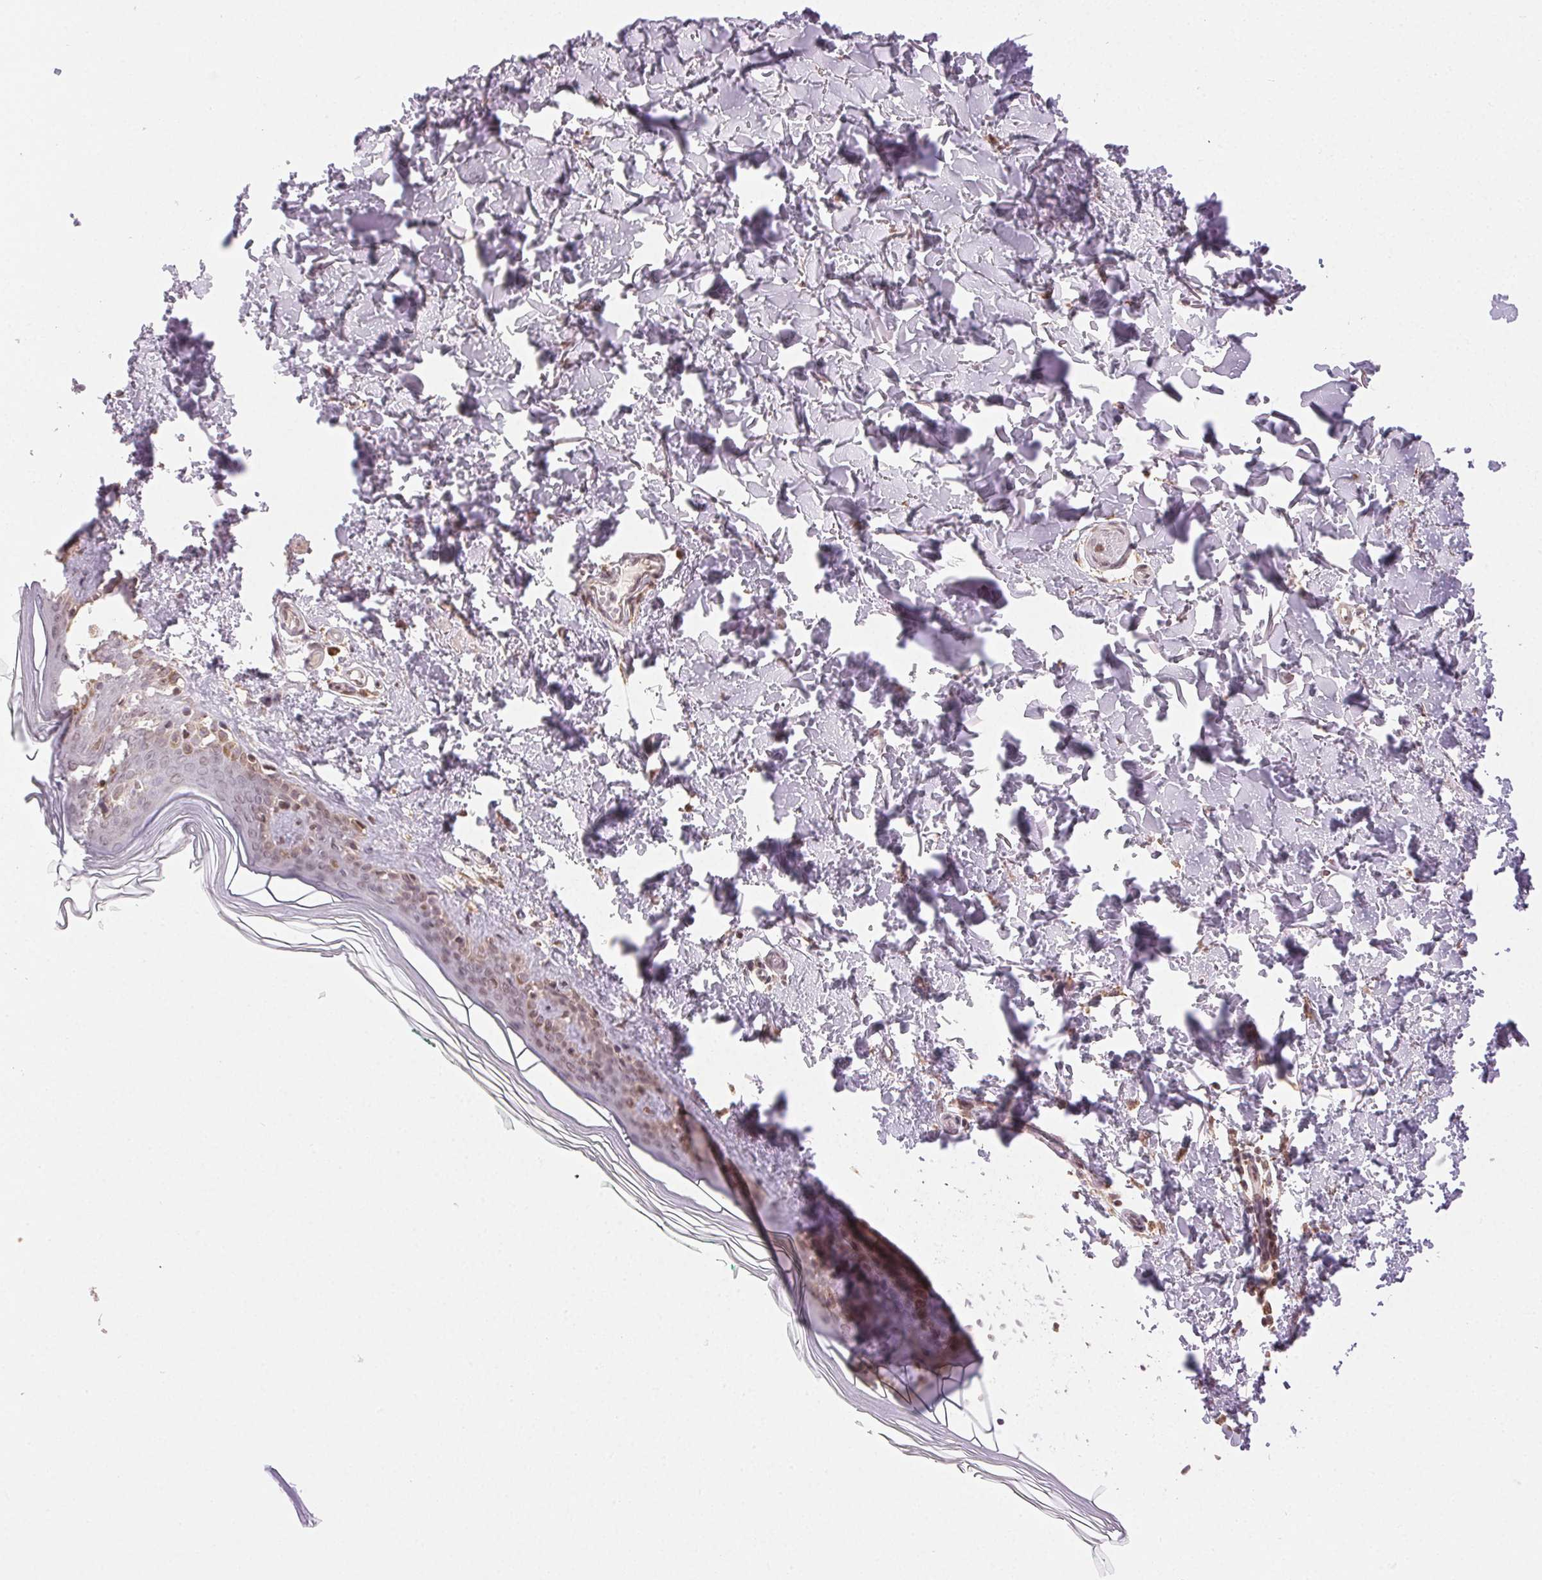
{"staining": {"intensity": "weak", "quantity": "25%-75%", "location": "nuclear"}, "tissue": "skin", "cell_type": "Fibroblasts", "image_type": "normal", "snomed": [{"axis": "morphology", "description": "Normal tissue, NOS"}, {"axis": "topography", "description": "Skin"}, {"axis": "topography", "description": "Peripheral nerve tissue"}], "caption": "Protein staining of benign skin exhibits weak nuclear positivity in about 25%-75% of fibroblasts.", "gene": "PIWIL4", "patient": {"sex": "female", "age": 45}}